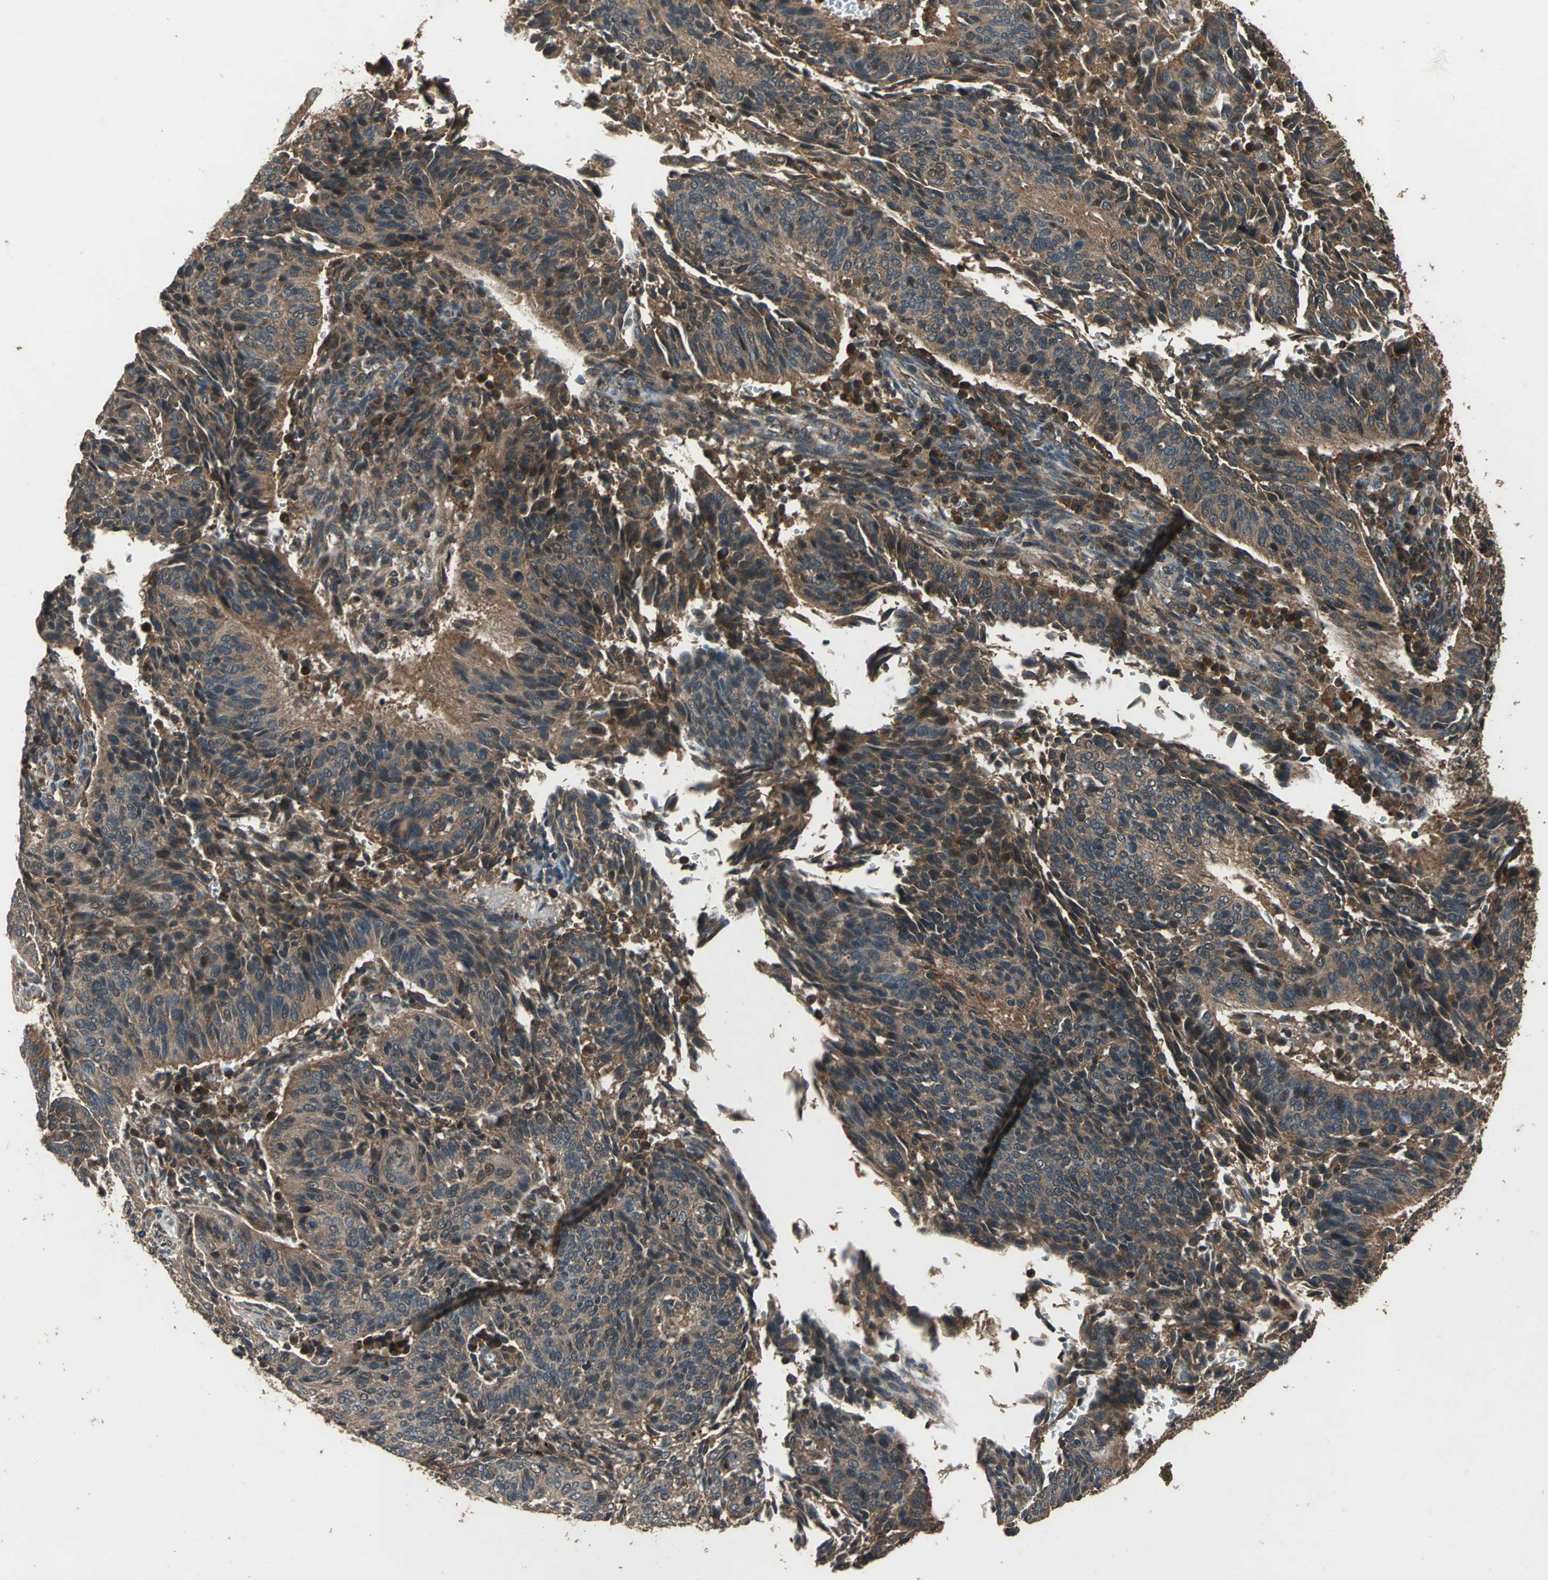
{"staining": {"intensity": "strong", "quantity": ">75%", "location": "cytoplasmic/membranous,nuclear"}, "tissue": "cervical cancer", "cell_type": "Tumor cells", "image_type": "cancer", "snomed": [{"axis": "morphology", "description": "Squamous cell carcinoma, NOS"}, {"axis": "topography", "description": "Cervix"}], "caption": "A photomicrograph of human cervical squamous cell carcinoma stained for a protein displays strong cytoplasmic/membranous and nuclear brown staining in tumor cells.", "gene": "ZNF608", "patient": {"sex": "female", "age": 39}}